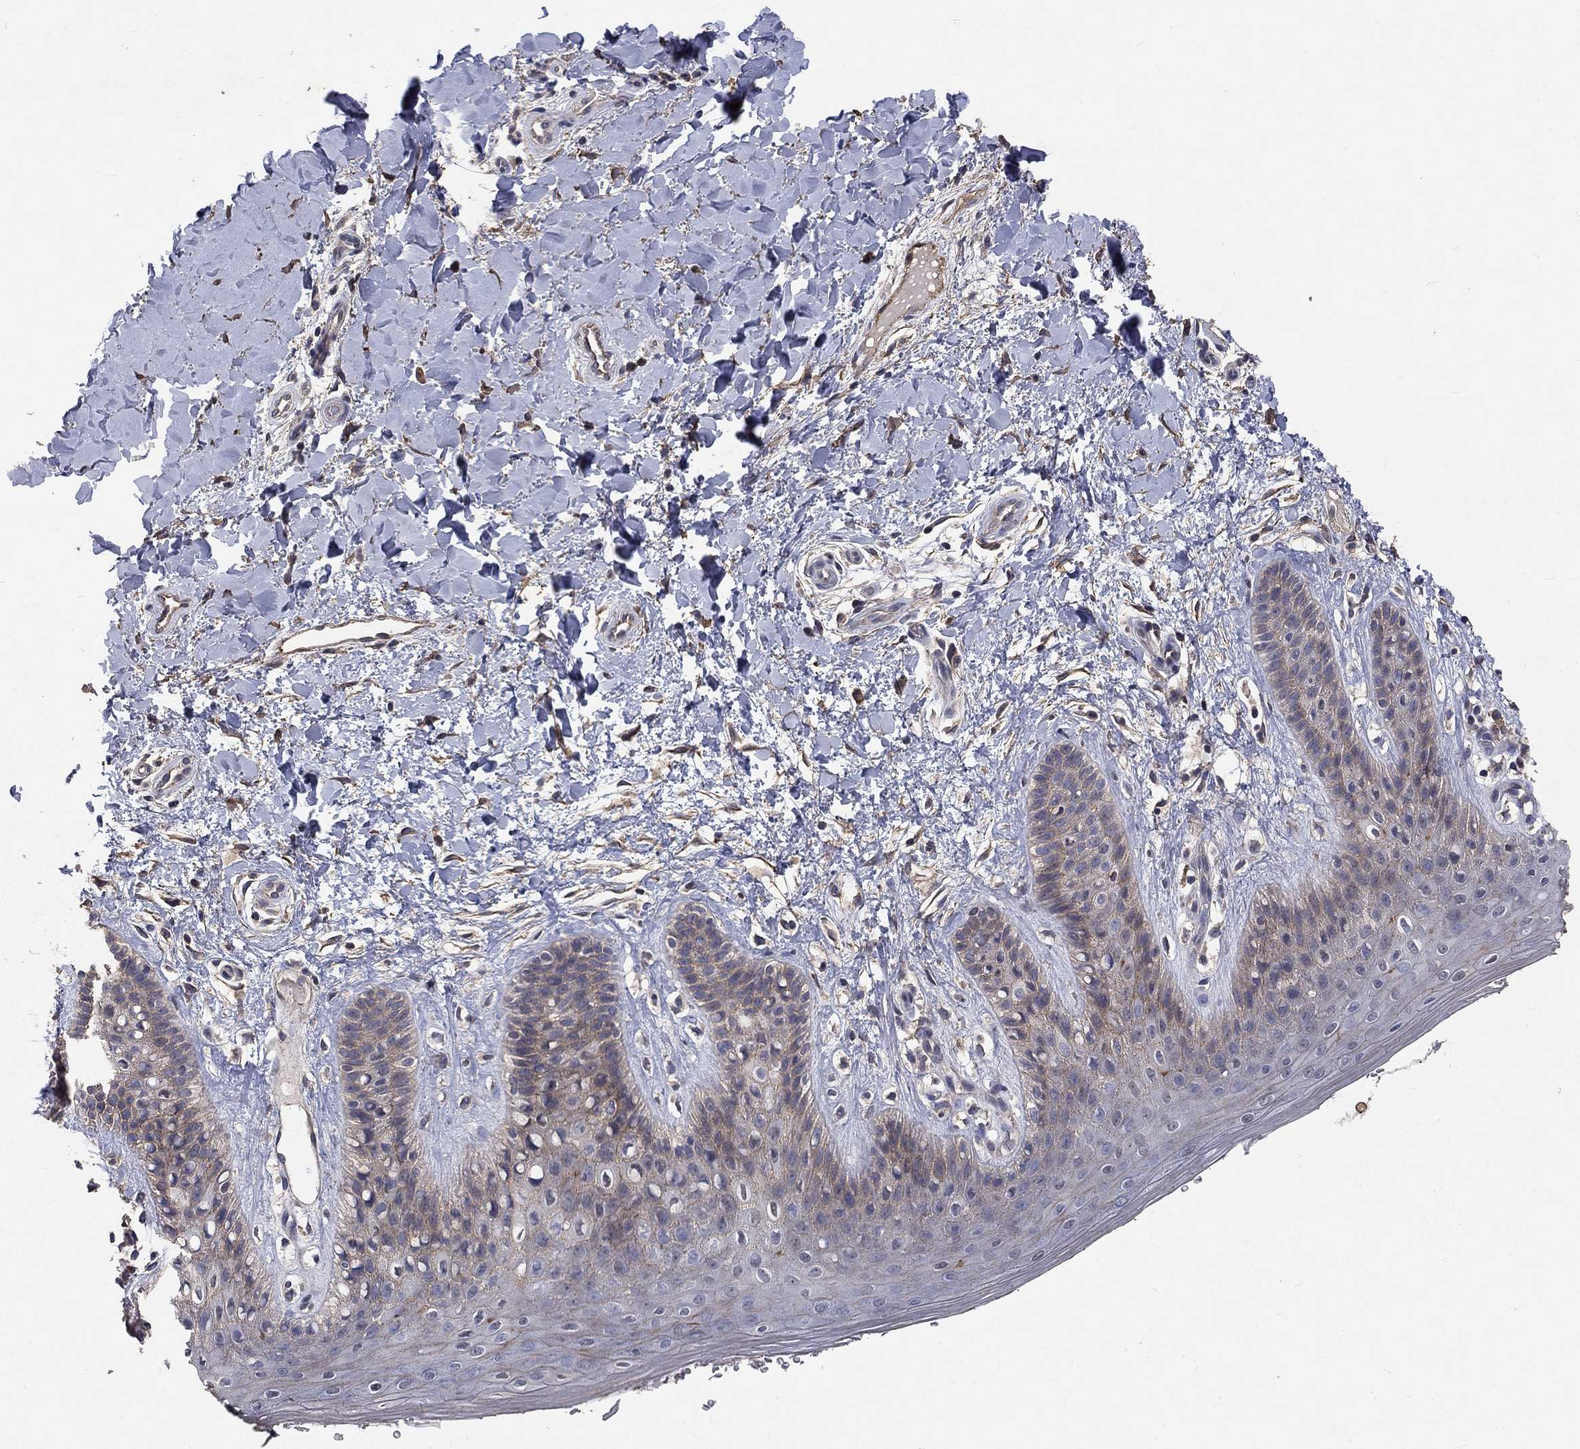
{"staining": {"intensity": "moderate", "quantity": "<25%", "location": "cytoplasmic/membranous"}, "tissue": "skin", "cell_type": "Epidermal cells", "image_type": "normal", "snomed": [{"axis": "morphology", "description": "Normal tissue, NOS"}, {"axis": "topography", "description": "Anal"}], "caption": "This photomicrograph displays immunohistochemistry (IHC) staining of benign human skin, with low moderate cytoplasmic/membranous positivity in about <25% of epidermal cells.", "gene": "CHST5", "patient": {"sex": "male", "age": 36}}